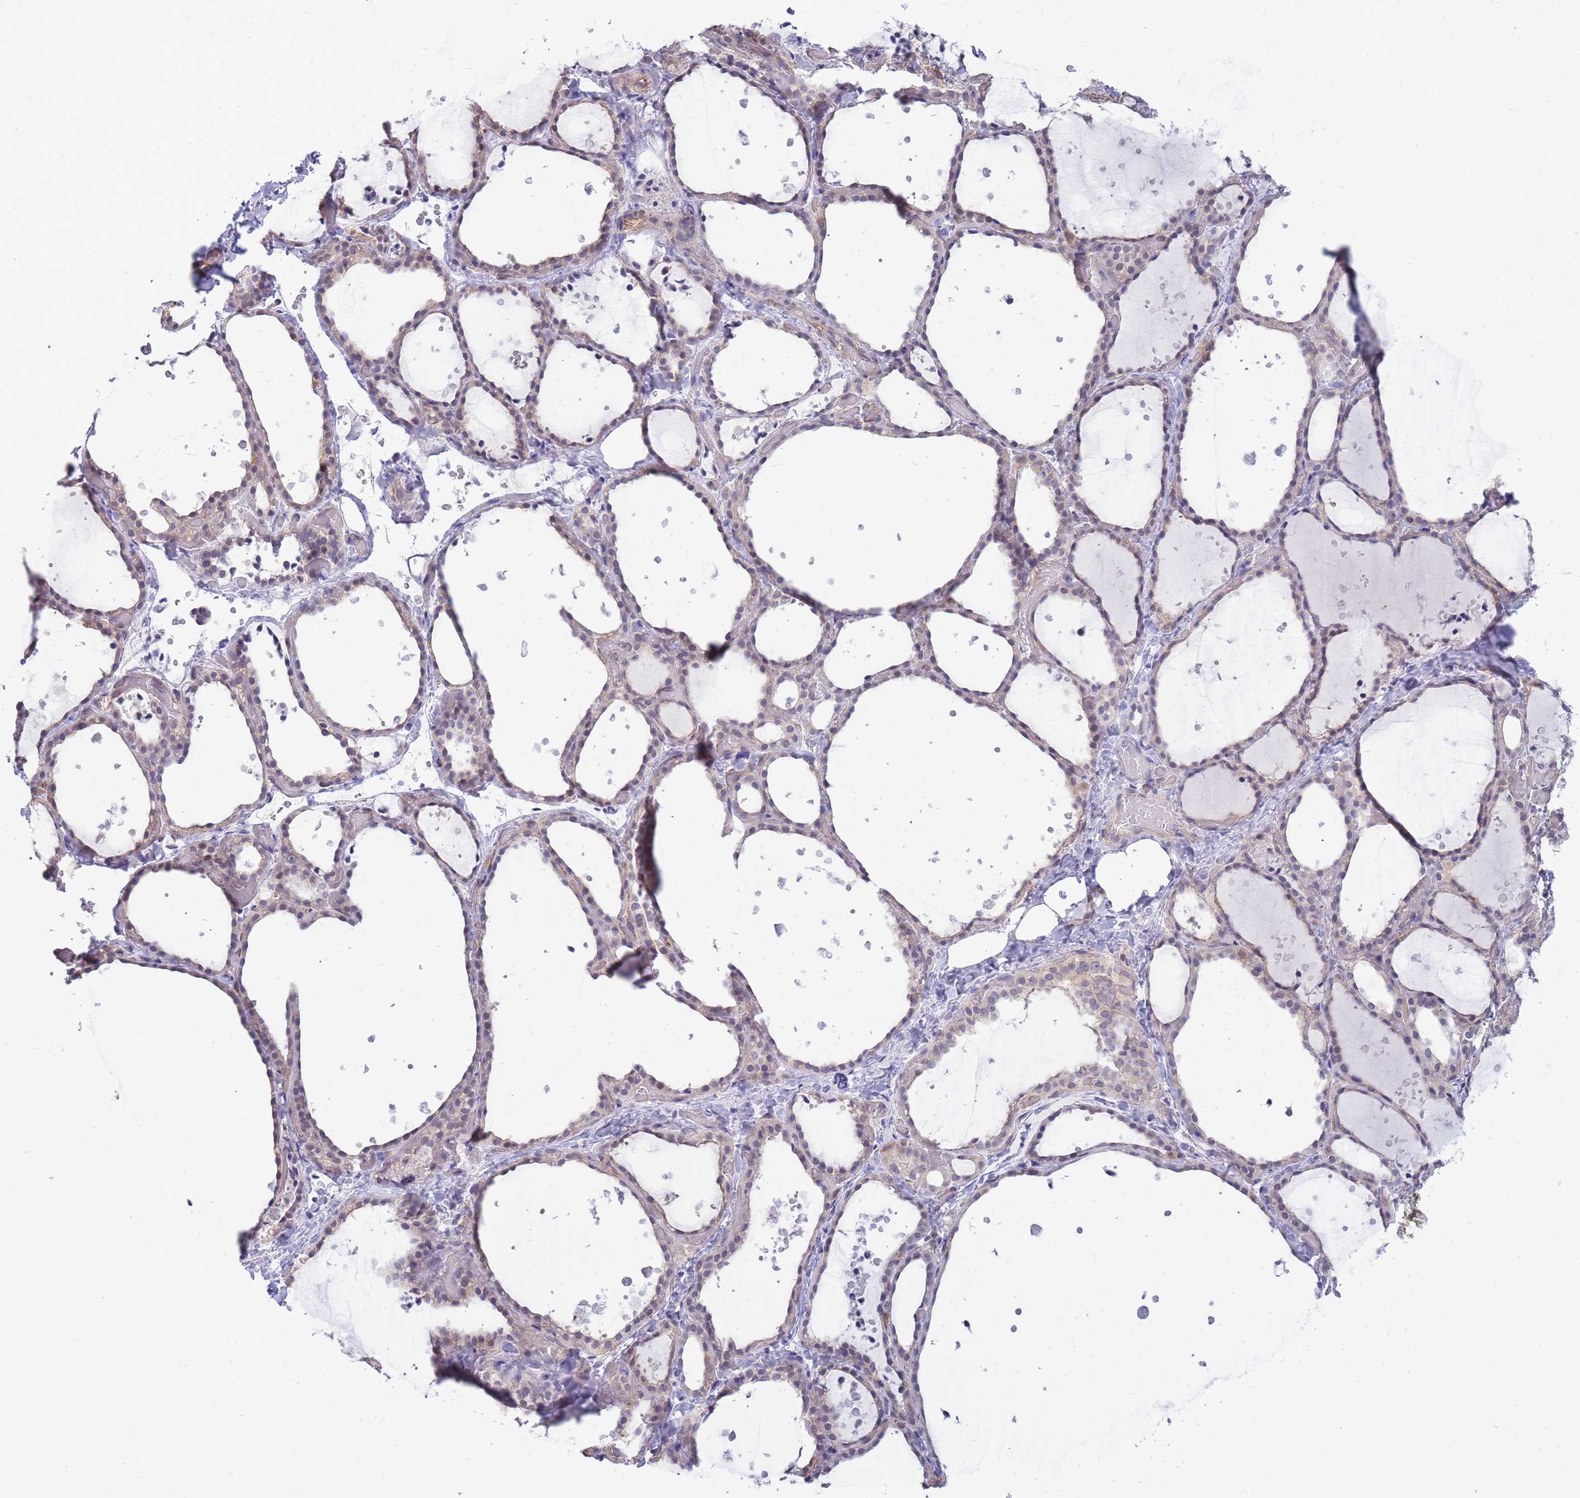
{"staining": {"intensity": "weak", "quantity": "25%-75%", "location": "cytoplasmic/membranous"}, "tissue": "thyroid gland", "cell_type": "Glandular cells", "image_type": "normal", "snomed": [{"axis": "morphology", "description": "Normal tissue, NOS"}, {"axis": "topography", "description": "Thyroid gland"}], "caption": "Protein analysis of benign thyroid gland reveals weak cytoplasmic/membranous staining in about 25%-75% of glandular cells.", "gene": "C19orf25", "patient": {"sex": "female", "age": 44}}